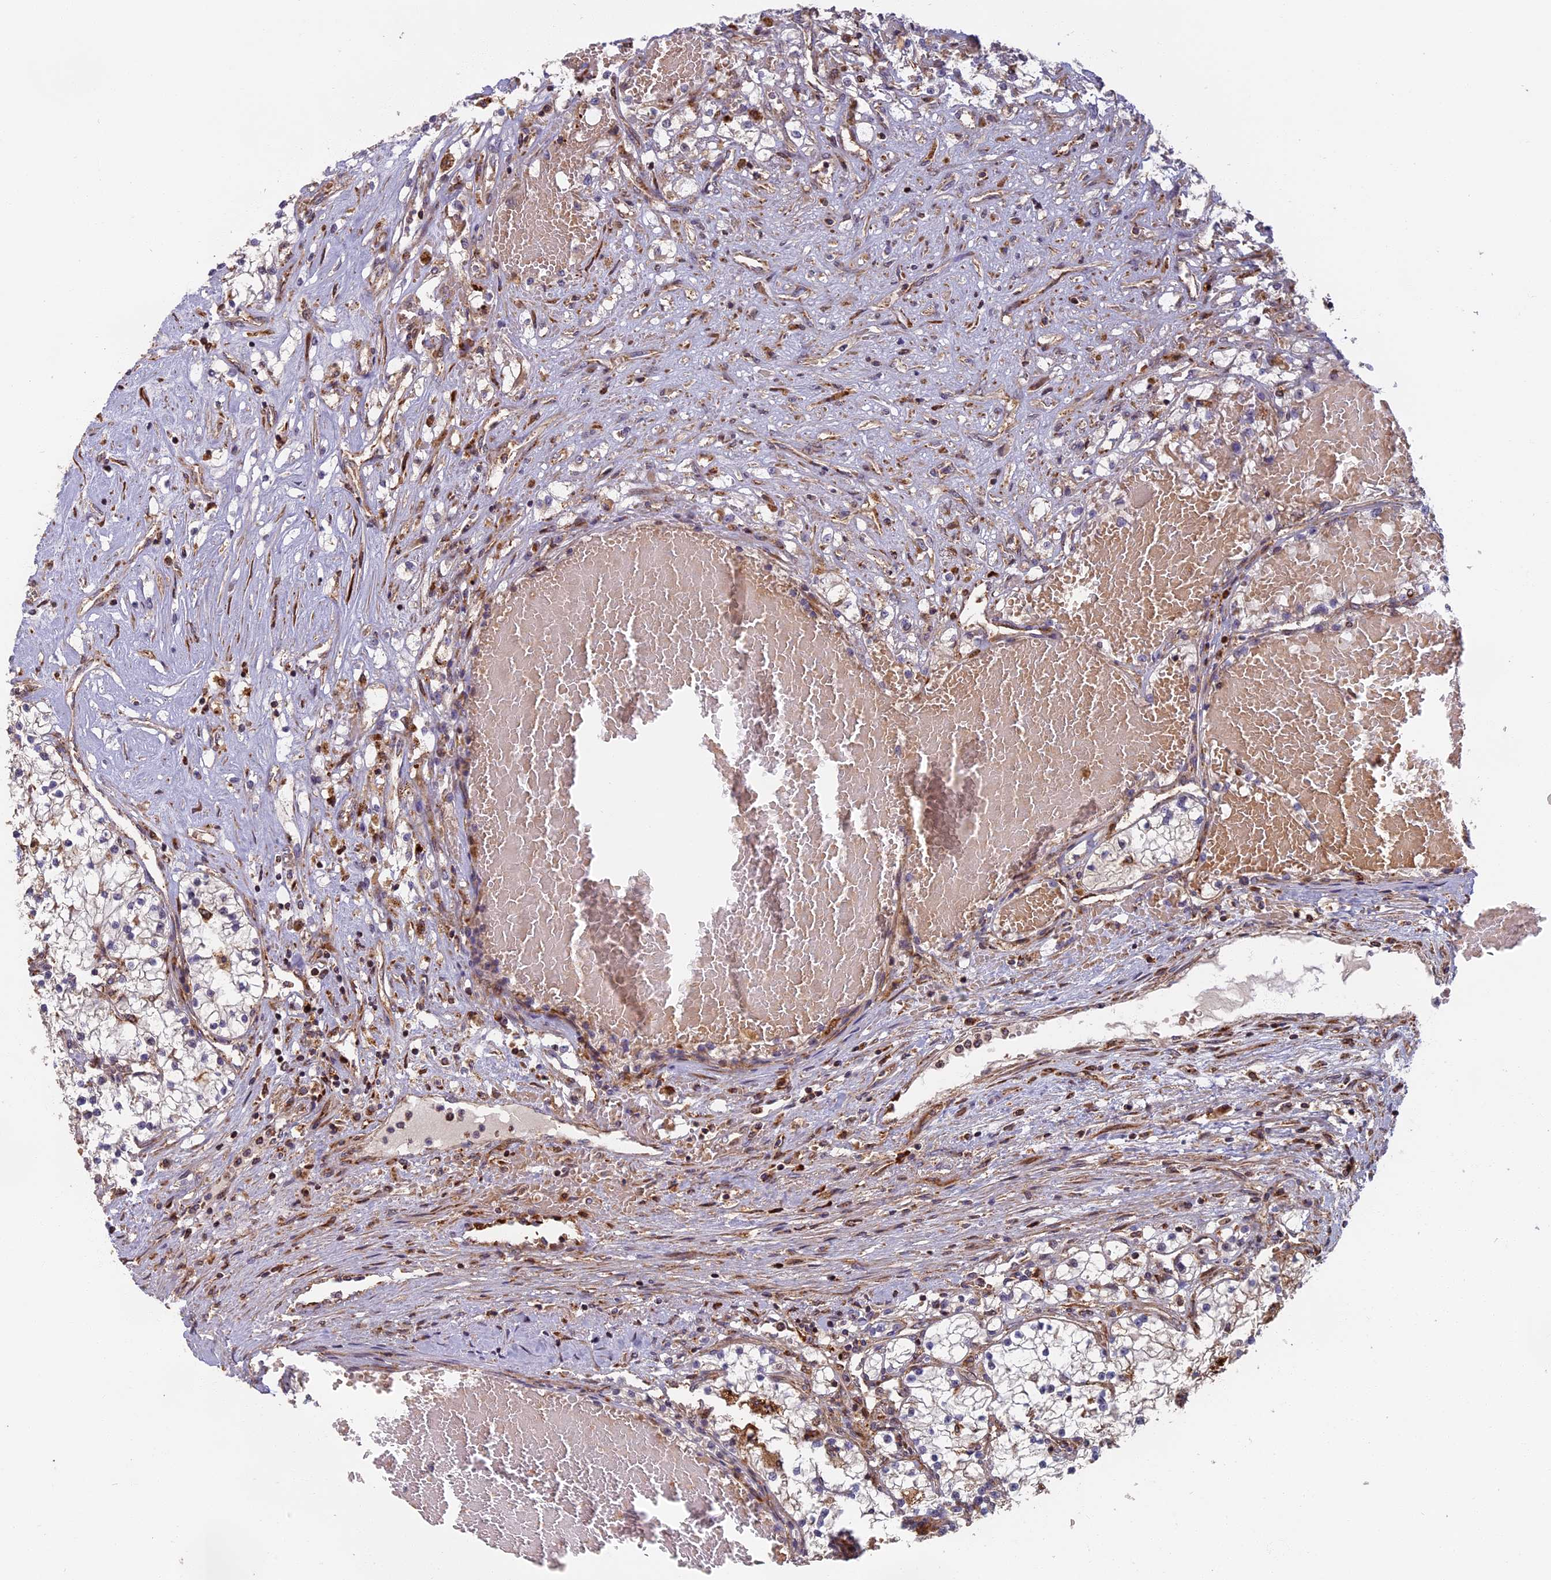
{"staining": {"intensity": "weak", "quantity": "25%-75%", "location": "cytoplasmic/membranous"}, "tissue": "renal cancer", "cell_type": "Tumor cells", "image_type": "cancer", "snomed": [{"axis": "morphology", "description": "Normal tissue, NOS"}, {"axis": "morphology", "description": "Adenocarcinoma, NOS"}, {"axis": "topography", "description": "Kidney"}], "caption": "Renal adenocarcinoma stained with immunohistochemistry displays weak cytoplasmic/membranous expression in about 25%-75% of tumor cells.", "gene": "EDAR", "patient": {"sex": "male", "age": 68}}